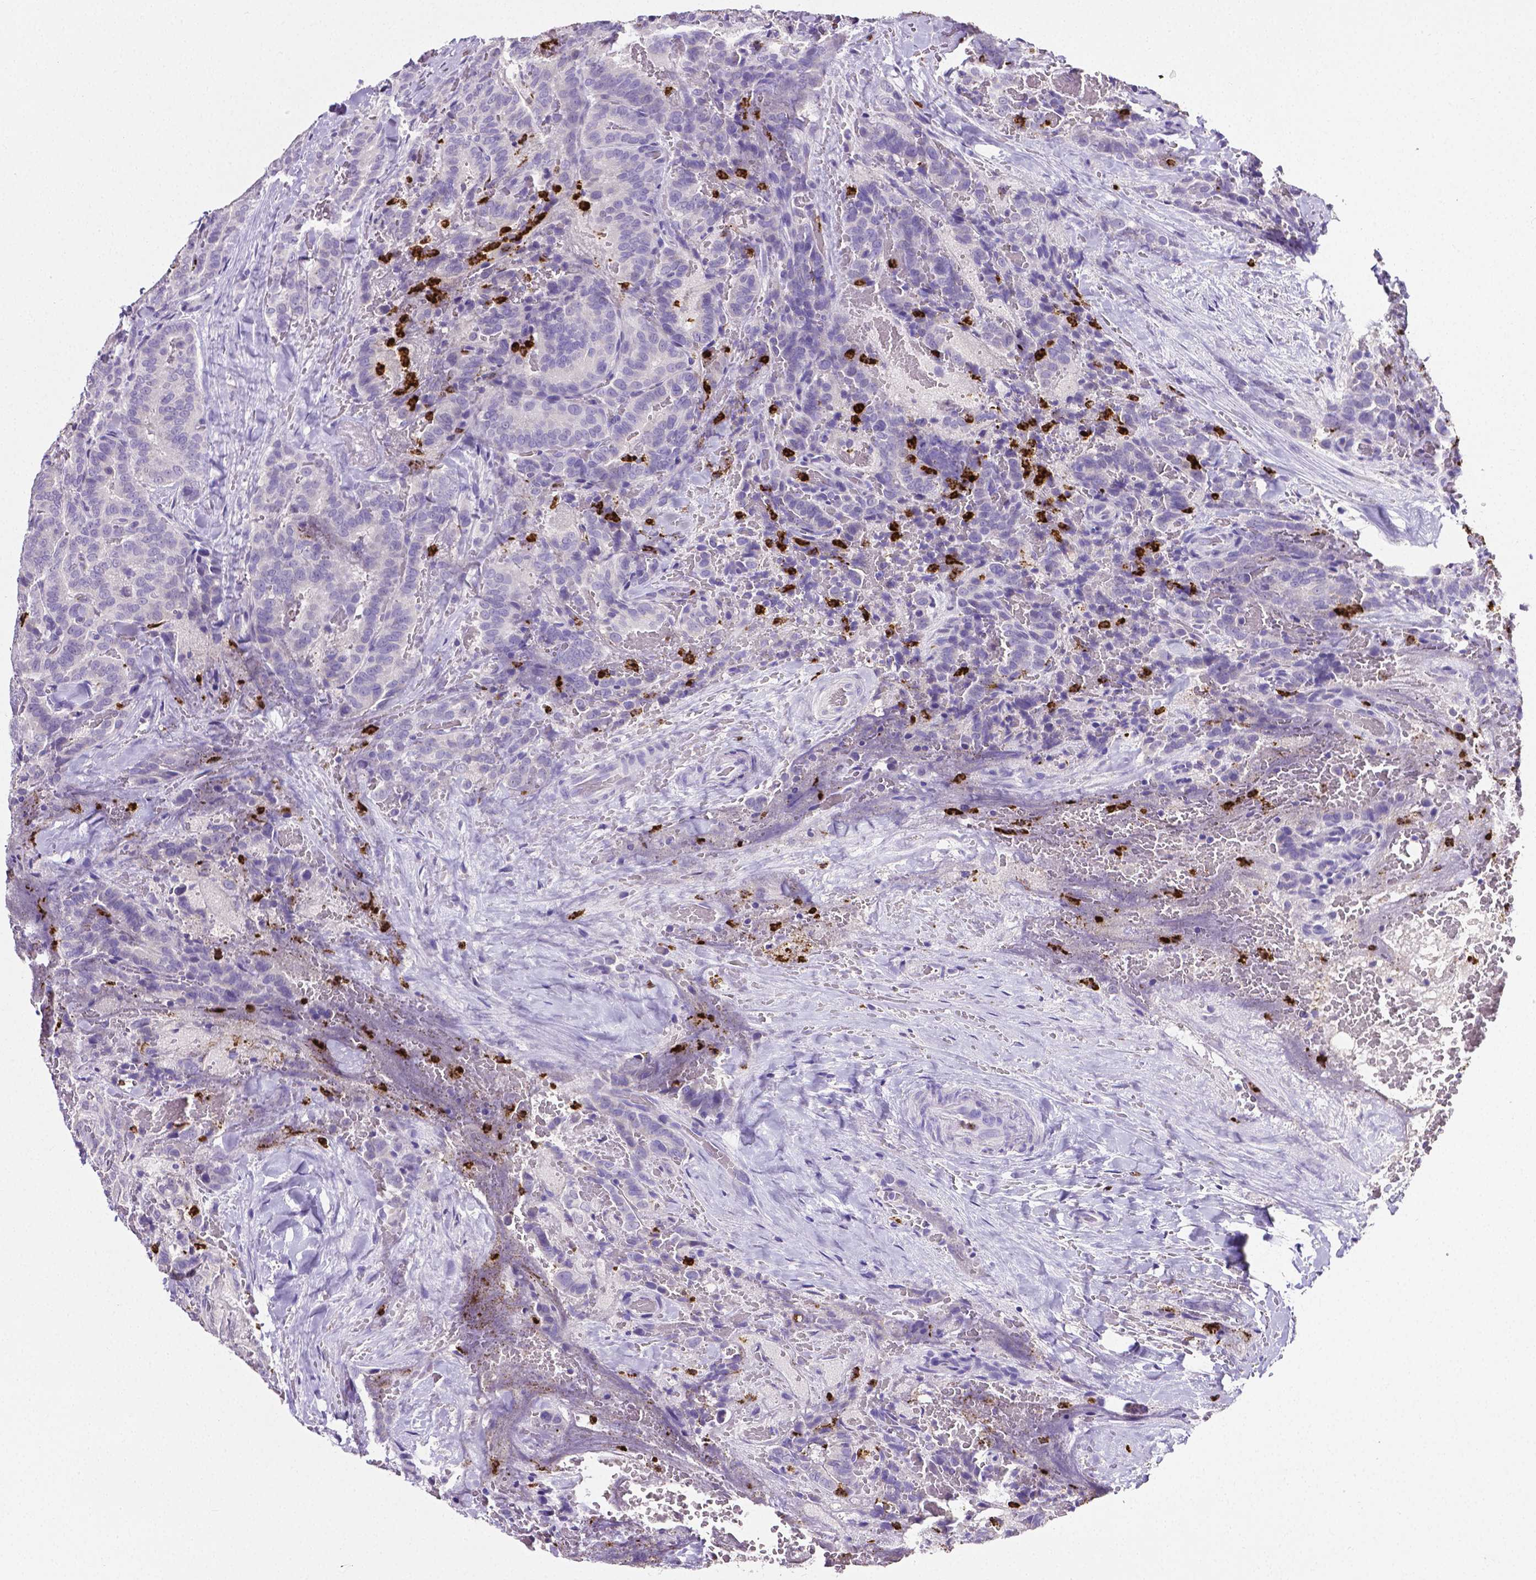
{"staining": {"intensity": "negative", "quantity": "none", "location": "none"}, "tissue": "thyroid cancer", "cell_type": "Tumor cells", "image_type": "cancer", "snomed": [{"axis": "morphology", "description": "Papillary adenocarcinoma, NOS"}, {"axis": "topography", "description": "Thyroid gland"}], "caption": "An image of human papillary adenocarcinoma (thyroid) is negative for staining in tumor cells.", "gene": "MMP9", "patient": {"sex": "male", "age": 61}}